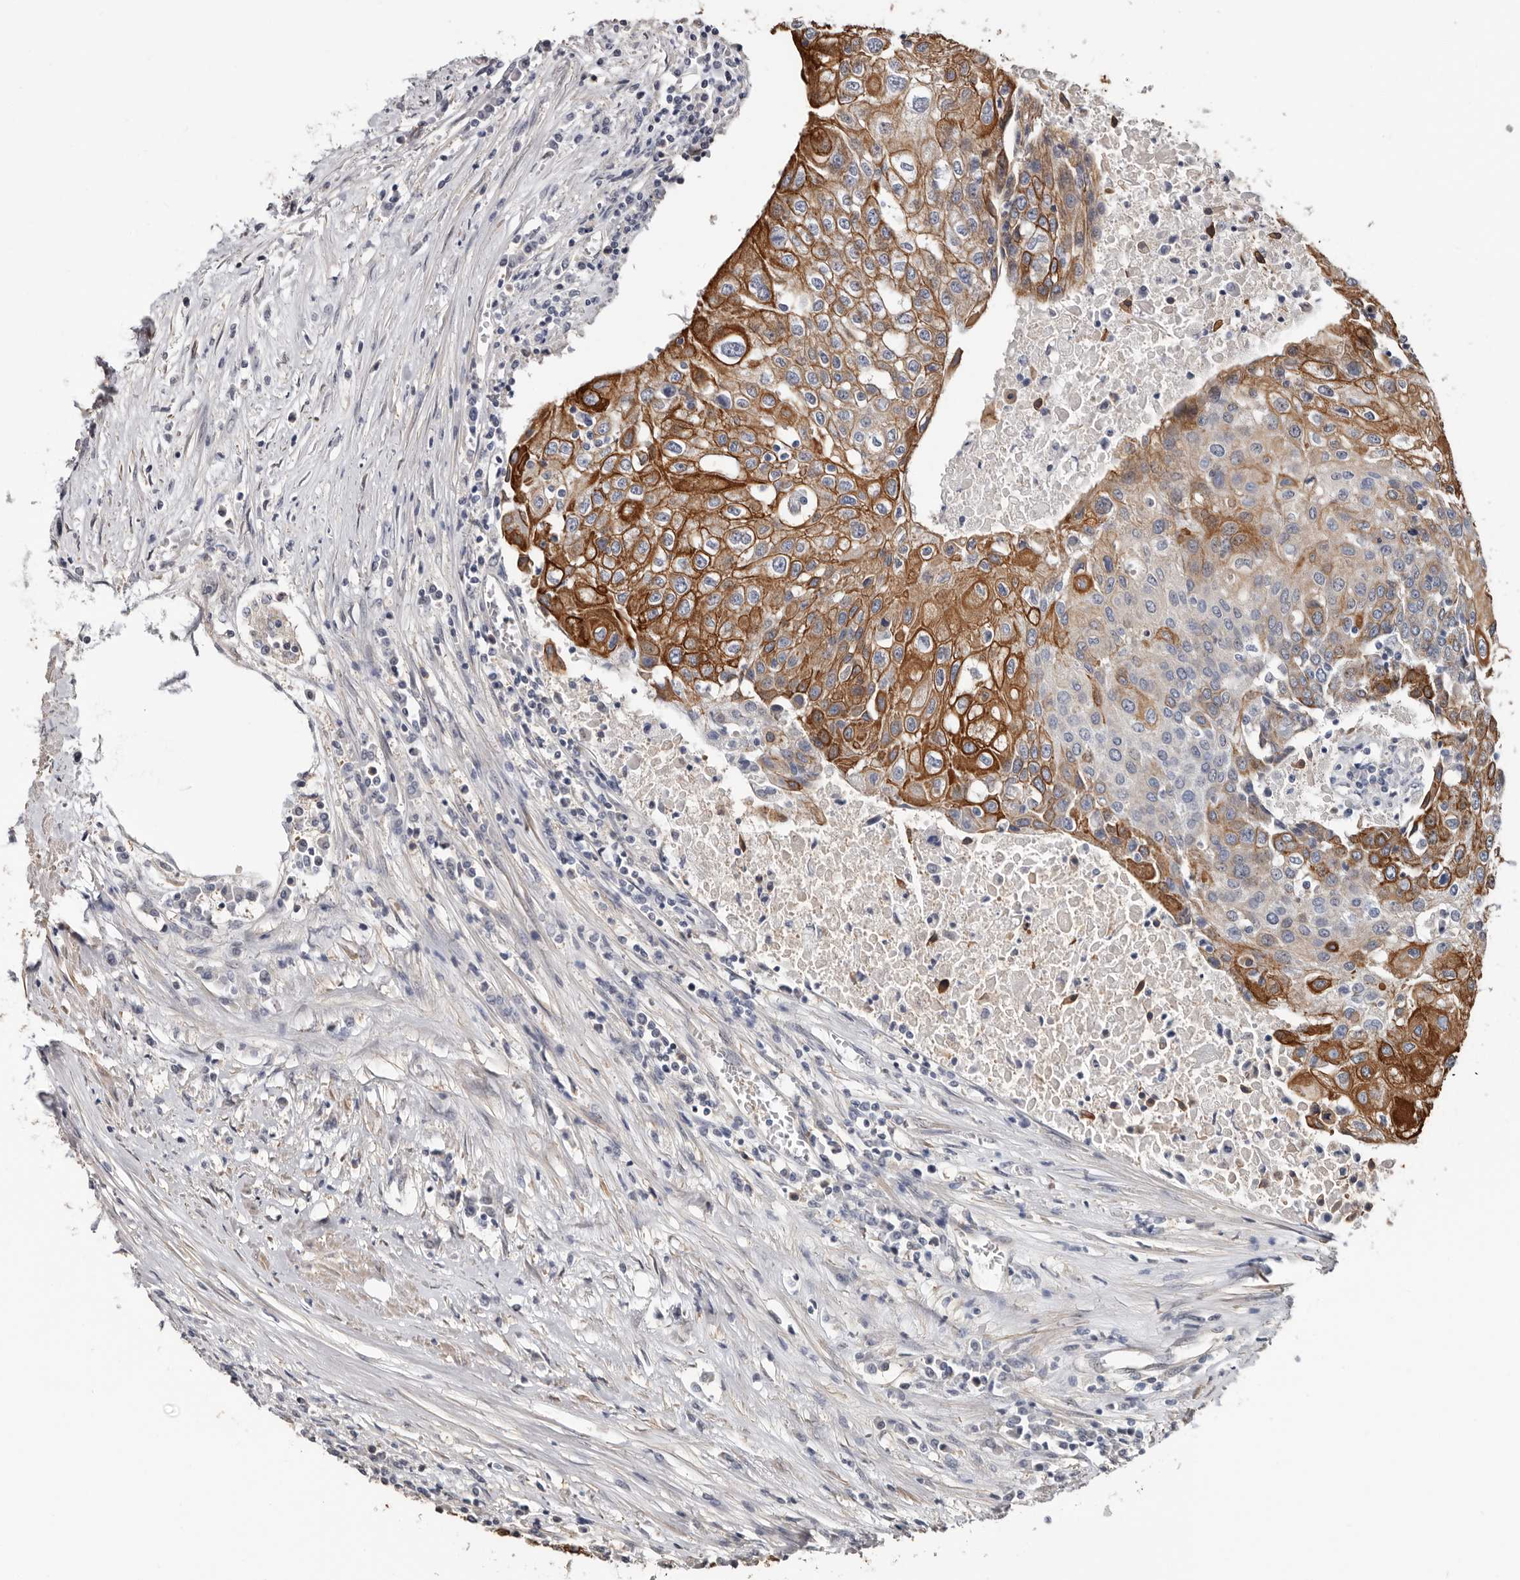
{"staining": {"intensity": "strong", "quantity": ">75%", "location": "cytoplasmic/membranous"}, "tissue": "urothelial cancer", "cell_type": "Tumor cells", "image_type": "cancer", "snomed": [{"axis": "morphology", "description": "Urothelial carcinoma, High grade"}, {"axis": "topography", "description": "Urinary bladder"}], "caption": "IHC photomicrograph of human urothelial cancer stained for a protein (brown), which shows high levels of strong cytoplasmic/membranous positivity in approximately >75% of tumor cells.", "gene": "MRPL18", "patient": {"sex": "female", "age": 85}}